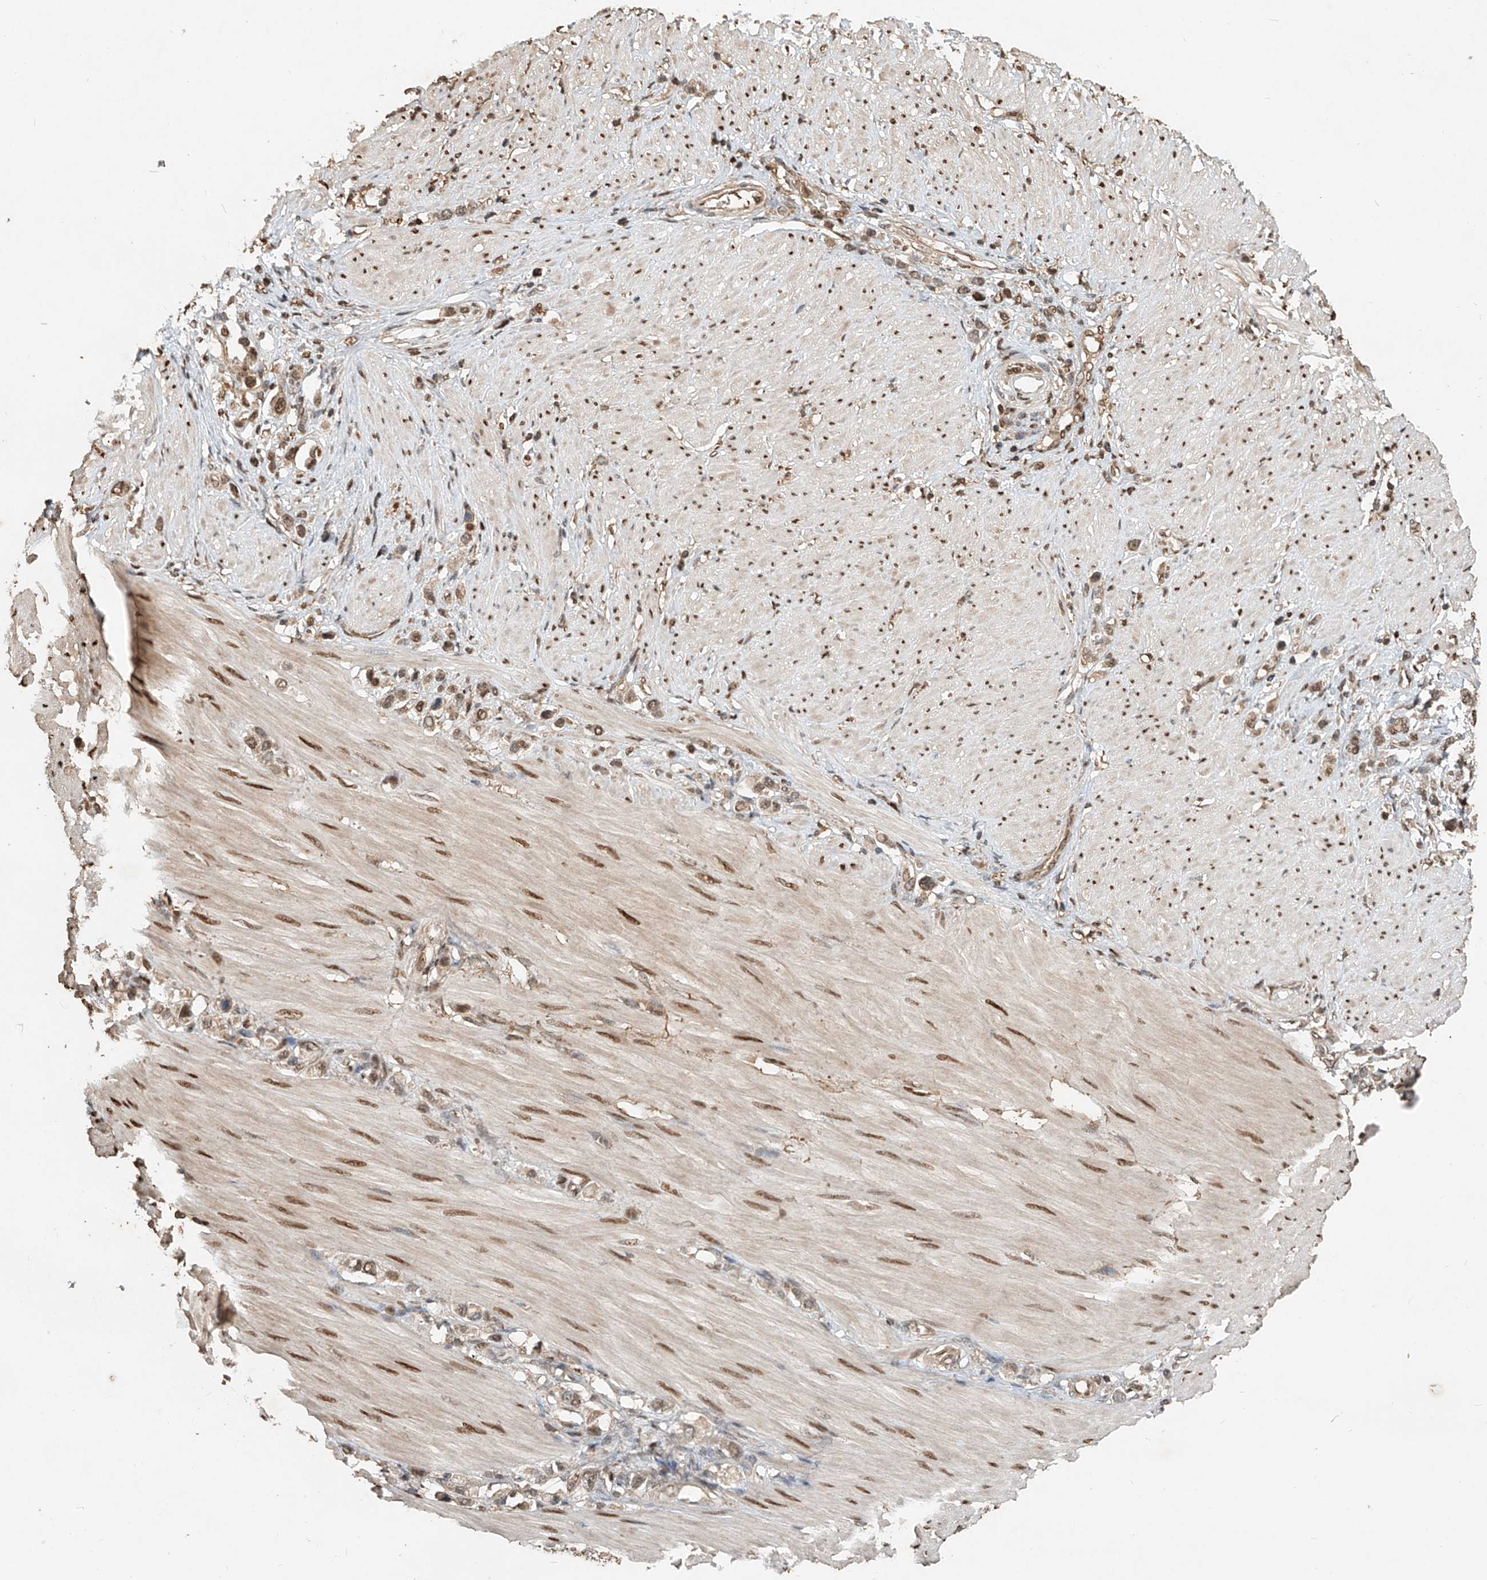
{"staining": {"intensity": "weak", "quantity": ">75%", "location": "nuclear"}, "tissue": "stomach cancer", "cell_type": "Tumor cells", "image_type": "cancer", "snomed": [{"axis": "morphology", "description": "Adenocarcinoma, NOS"}, {"axis": "topography", "description": "Stomach"}], "caption": "Immunohistochemistry image of neoplastic tissue: human stomach cancer (adenocarcinoma) stained using immunohistochemistry displays low levels of weak protein expression localized specifically in the nuclear of tumor cells, appearing as a nuclear brown color.", "gene": "RMND1", "patient": {"sex": "female", "age": 65}}